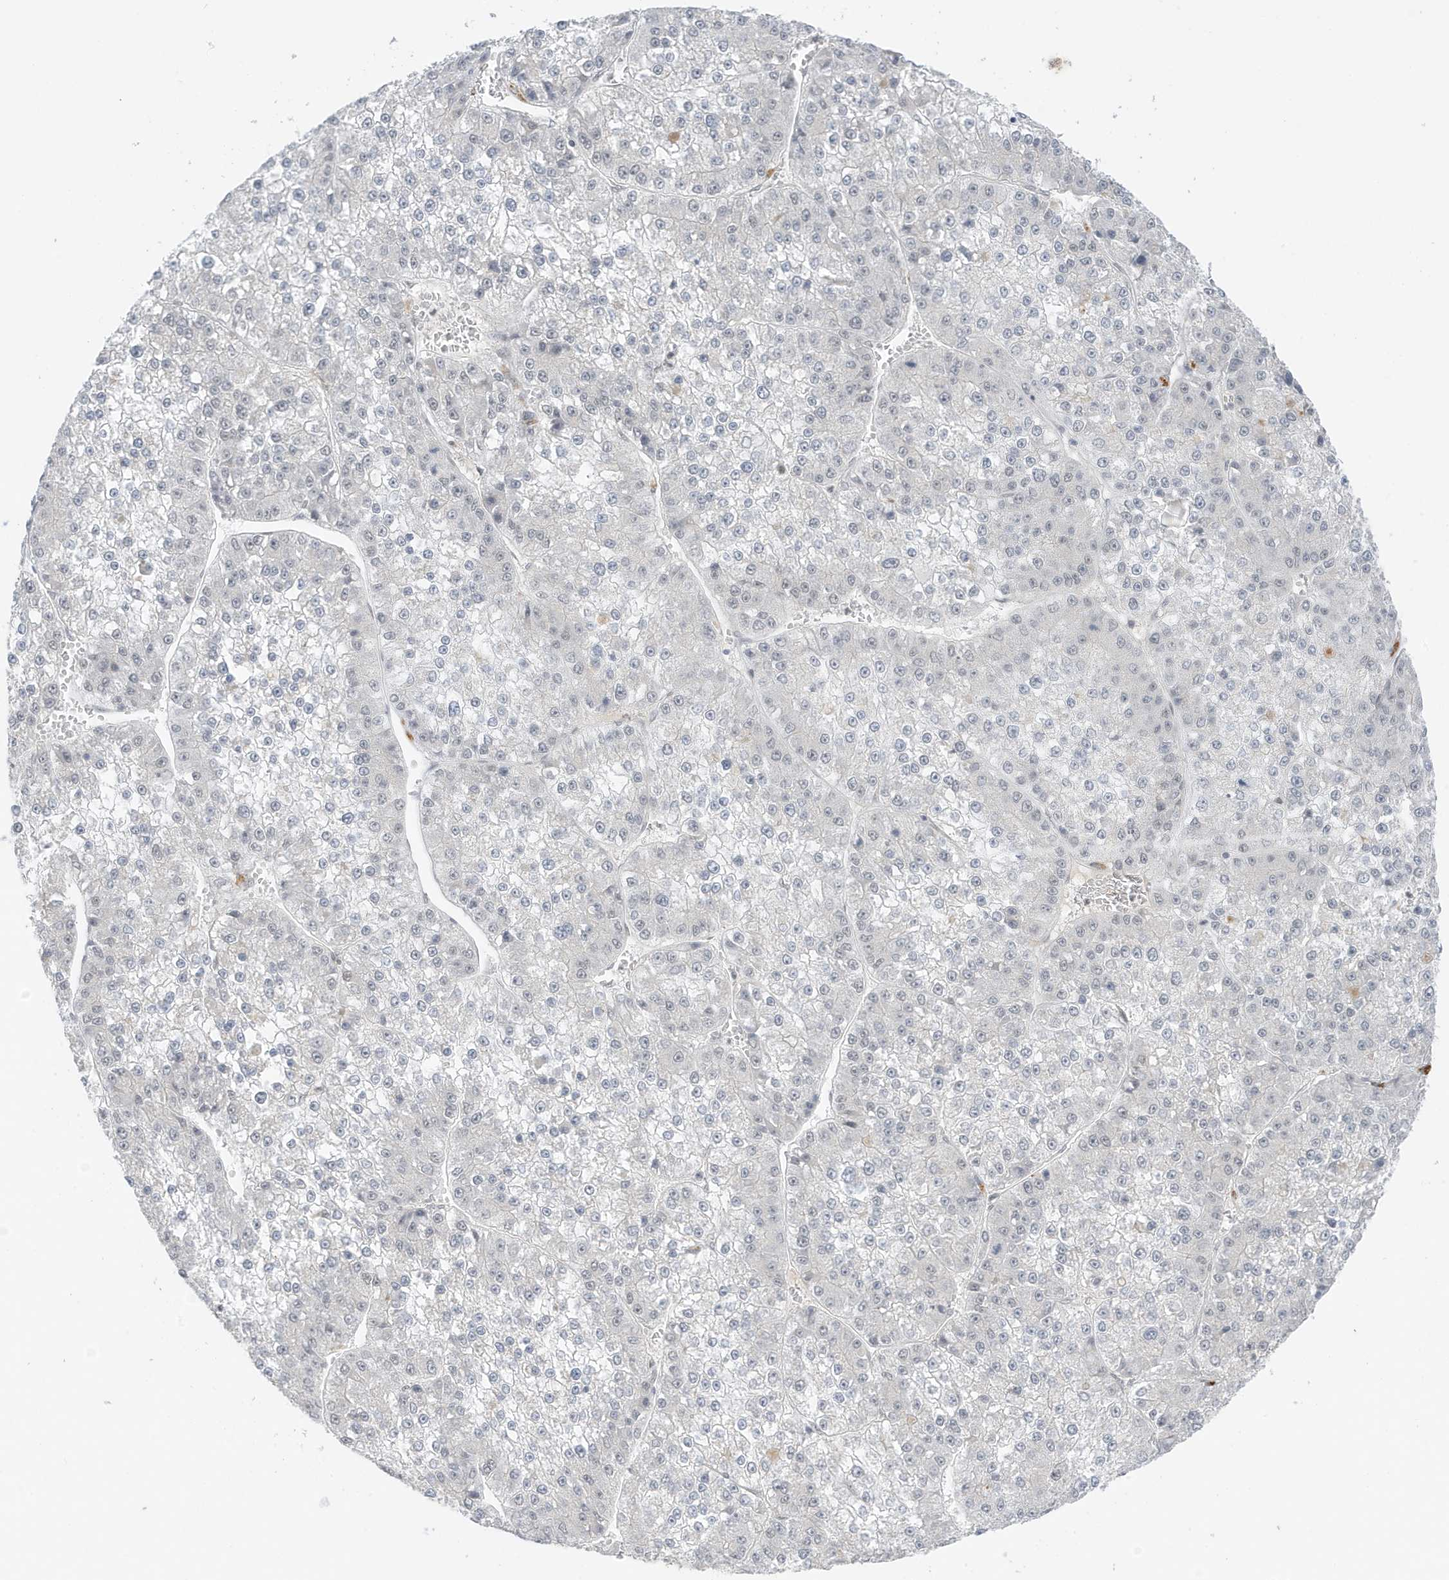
{"staining": {"intensity": "negative", "quantity": "none", "location": "none"}, "tissue": "liver cancer", "cell_type": "Tumor cells", "image_type": "cancer", "snomed": [{"axis": "morphology", "description": "Carcinoma, Hepatocellular, NOS"}, {"axis": "topography", "description": "Liver"}], "caption": "Hepatocellular carcinoma (liver) was stained to show a protein in brown. There is no significant staining in tumor cells. Nuclei are stained in blue.", "gene": "MSL3", "patient": {"sex": "female", "age": 73}}